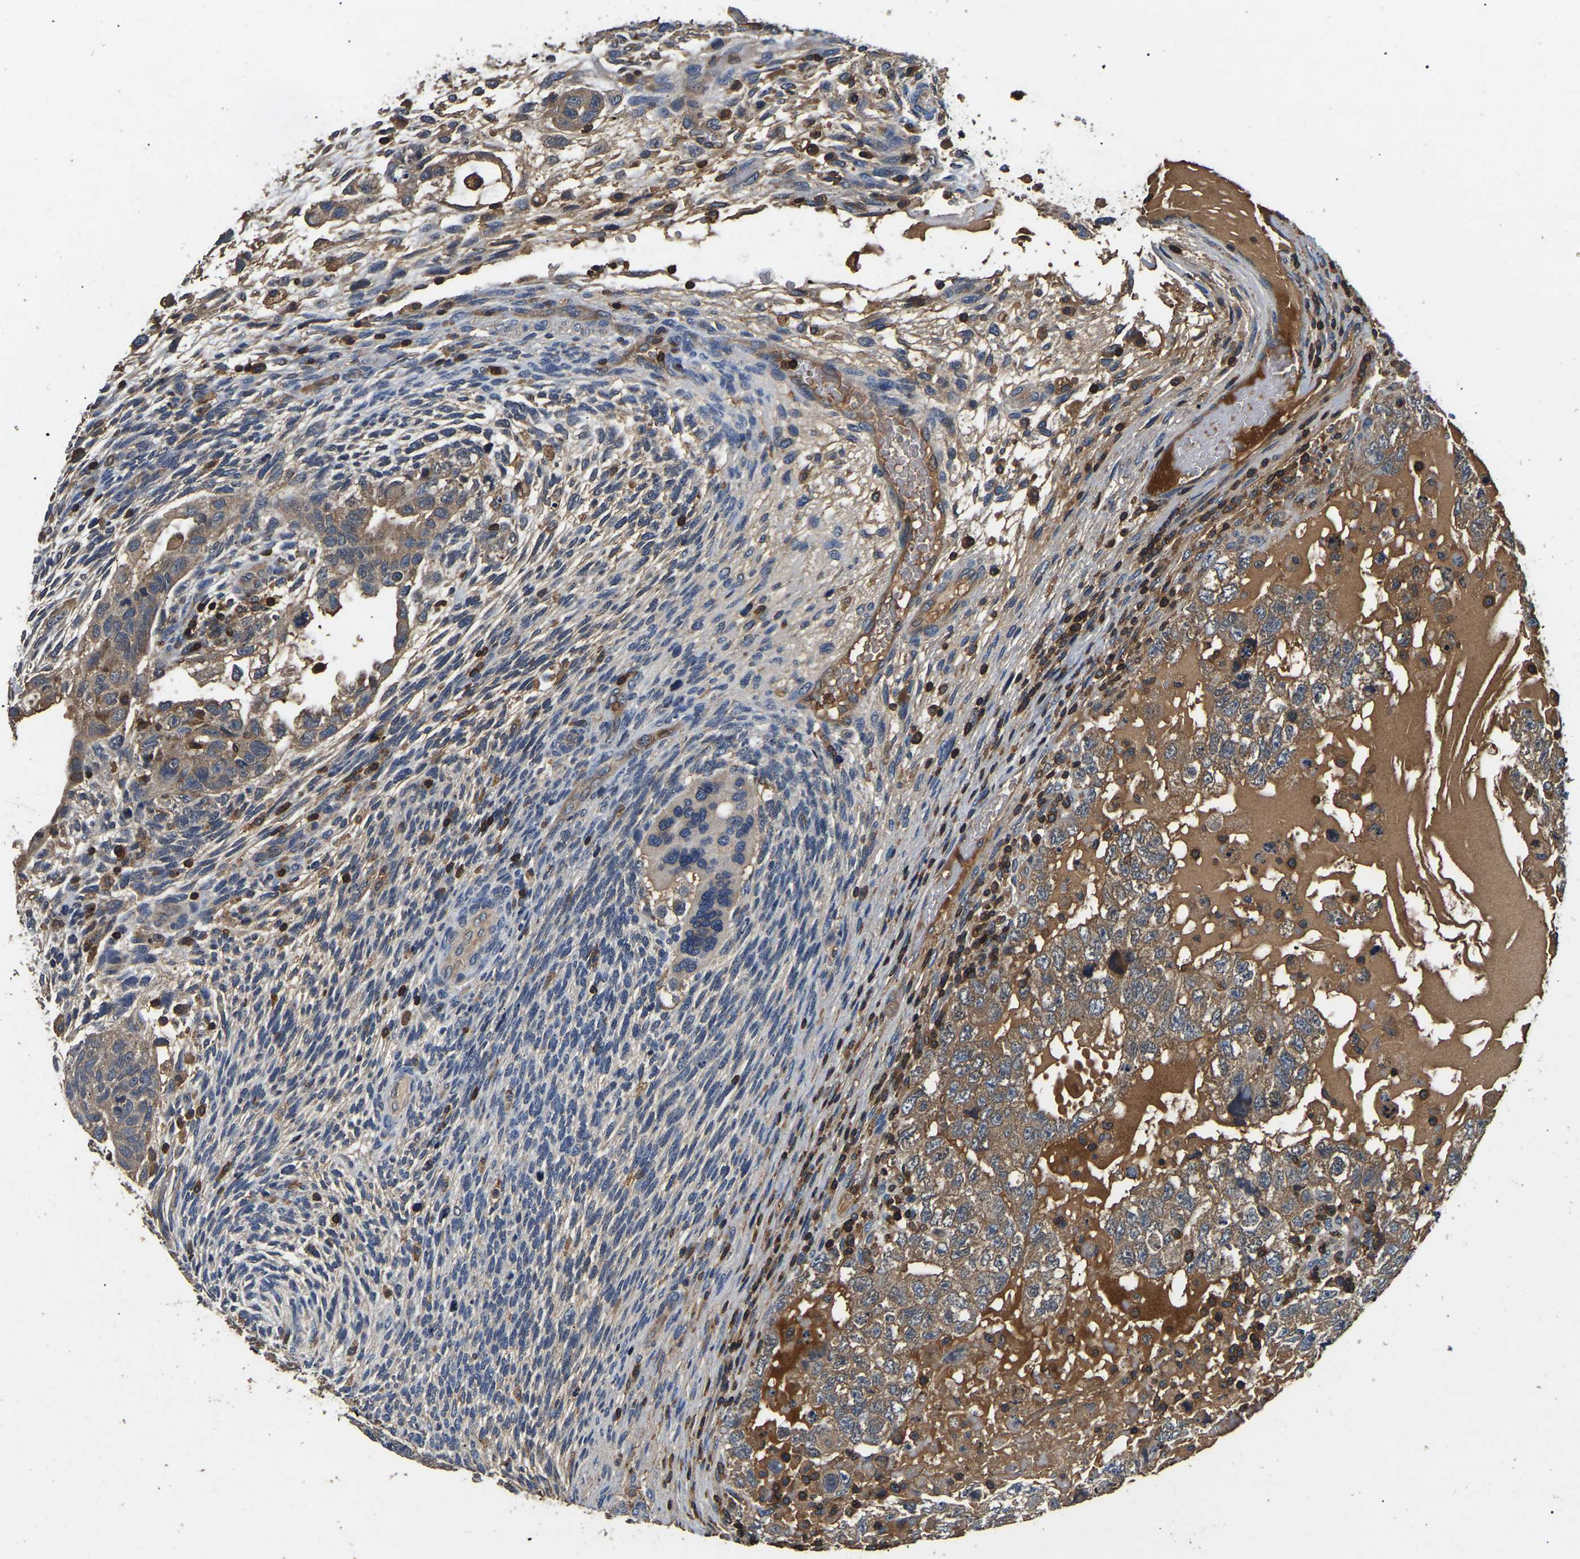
{"staining": {"intensity": "moderate", "quantity": "25%-75%", "location": "cytoplasmic/membranous"}, "tissue": "testis cancer", "cell_type": "Tumor cells", "image_type": "cancer", "snomed": [{"axis": "morphology", "description": "Carcinoma, Embryonal, NOS"}, {"axis": "topography", "description": "Testis"}], "caption": "IHC micrograph of neoplastic tissue: human testis embryonal carcinoma stained using IHC reveals medium levels of moderate protein expression localized specifically in the cytoplasmic/membranous of tumor cells, appearing as a cytoplasmic/membranous brown color.", "gene": "SMPD2", "patient": {"sex": "male", "age": 36}}